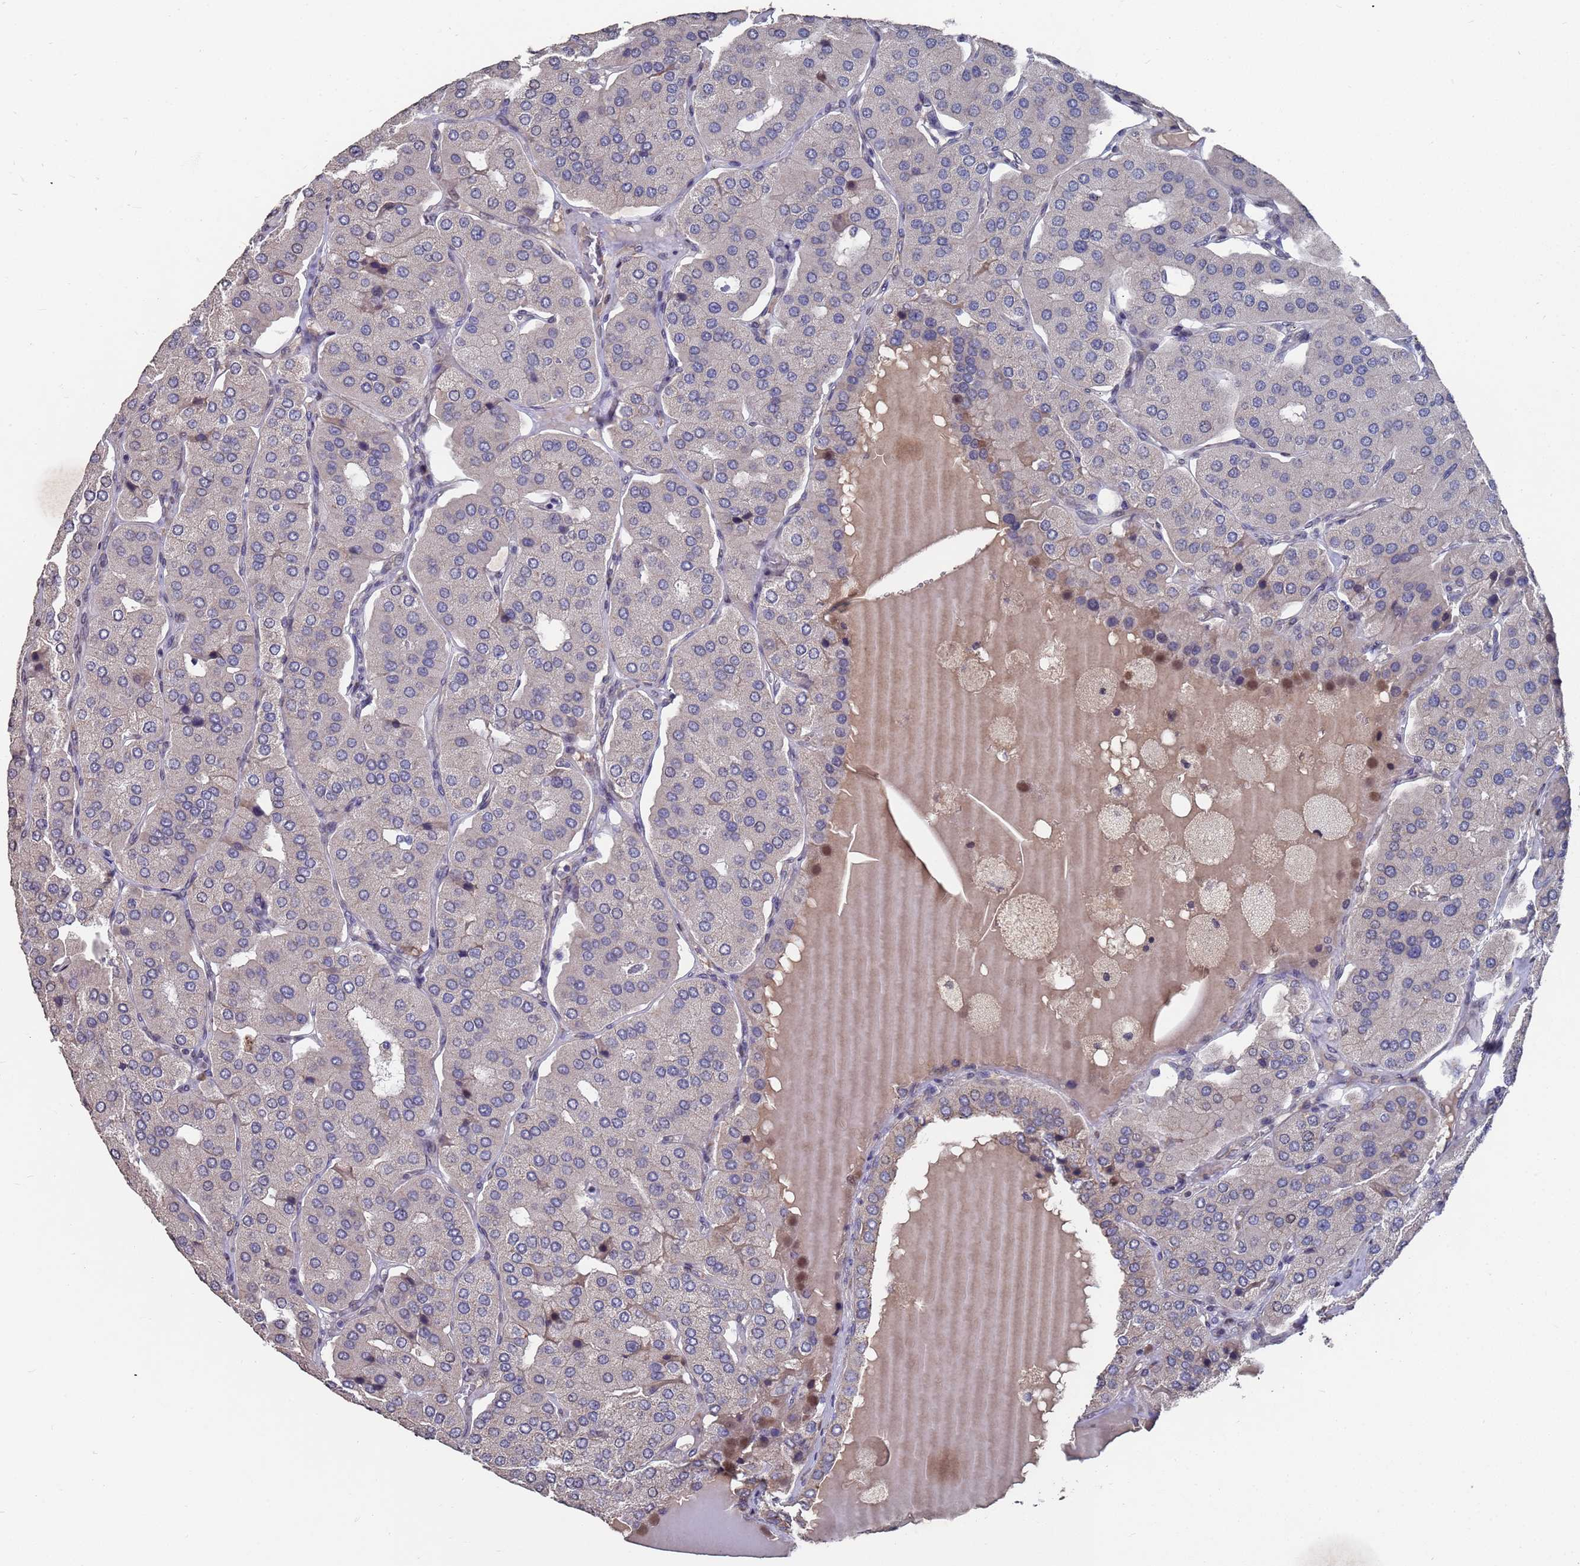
{"staining": {"intensity": "negative", "quantity": "none", "location": "none"}, "tissue": "parathyroid gland", "cell_type": "Glandular cells", "image_type": "normal", "snomed": [{"axis": "morphology", "description": "Normal tissue, NOS"}, {"axis": "morphology", "description": "Adenoma, NOS"}, {"axis": "topography", "description": "Parathyroid gland"}], "caption": "Protein analysis of benign parathyroid gland reveals no significant expression in glandular cells. (IHC, brightfield microscopy, high magnification).", "gene": "CFAP119", "patient": {"sex": "female", "age": 86}}